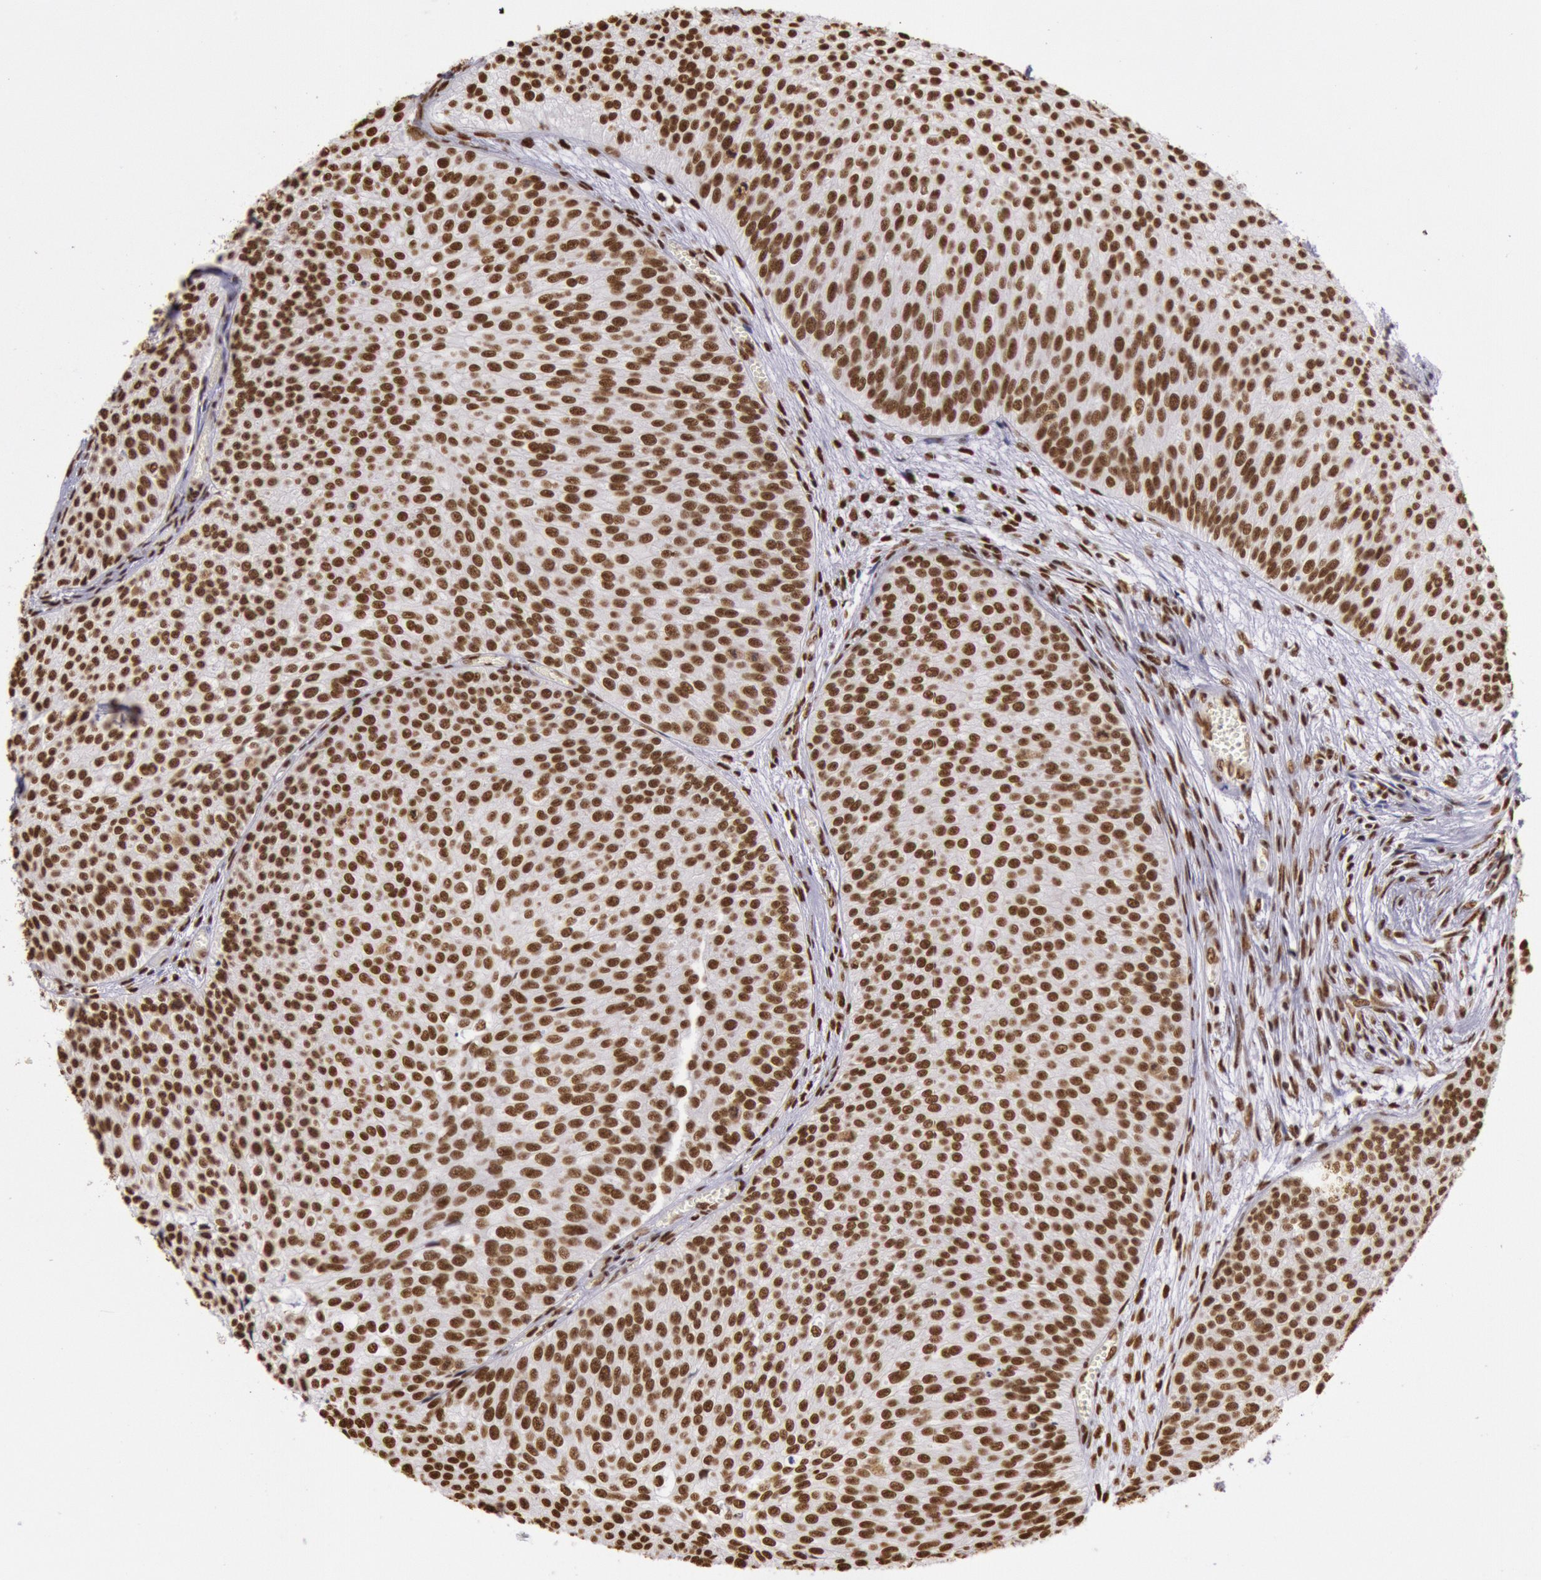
{"staining": {"intensity": "strong", "quantity": ">75%", "location": "nuclear"}, "tissue": "urothelial cancer", "cell_type": "Tumor cells", "image_type": "cancer", "snomed": [{"axis": "morphology", "description": "Urothelial carcinoma, Low grade"}, {"axis": "topography", "description": "Urinary bladder"}], "caption": "Urothelial cancer stained for a protein displays strong nuclear positivity in tumor cells.", "gene": "HNRNPH2", "patient": {"sex": "male", "age": 84}}